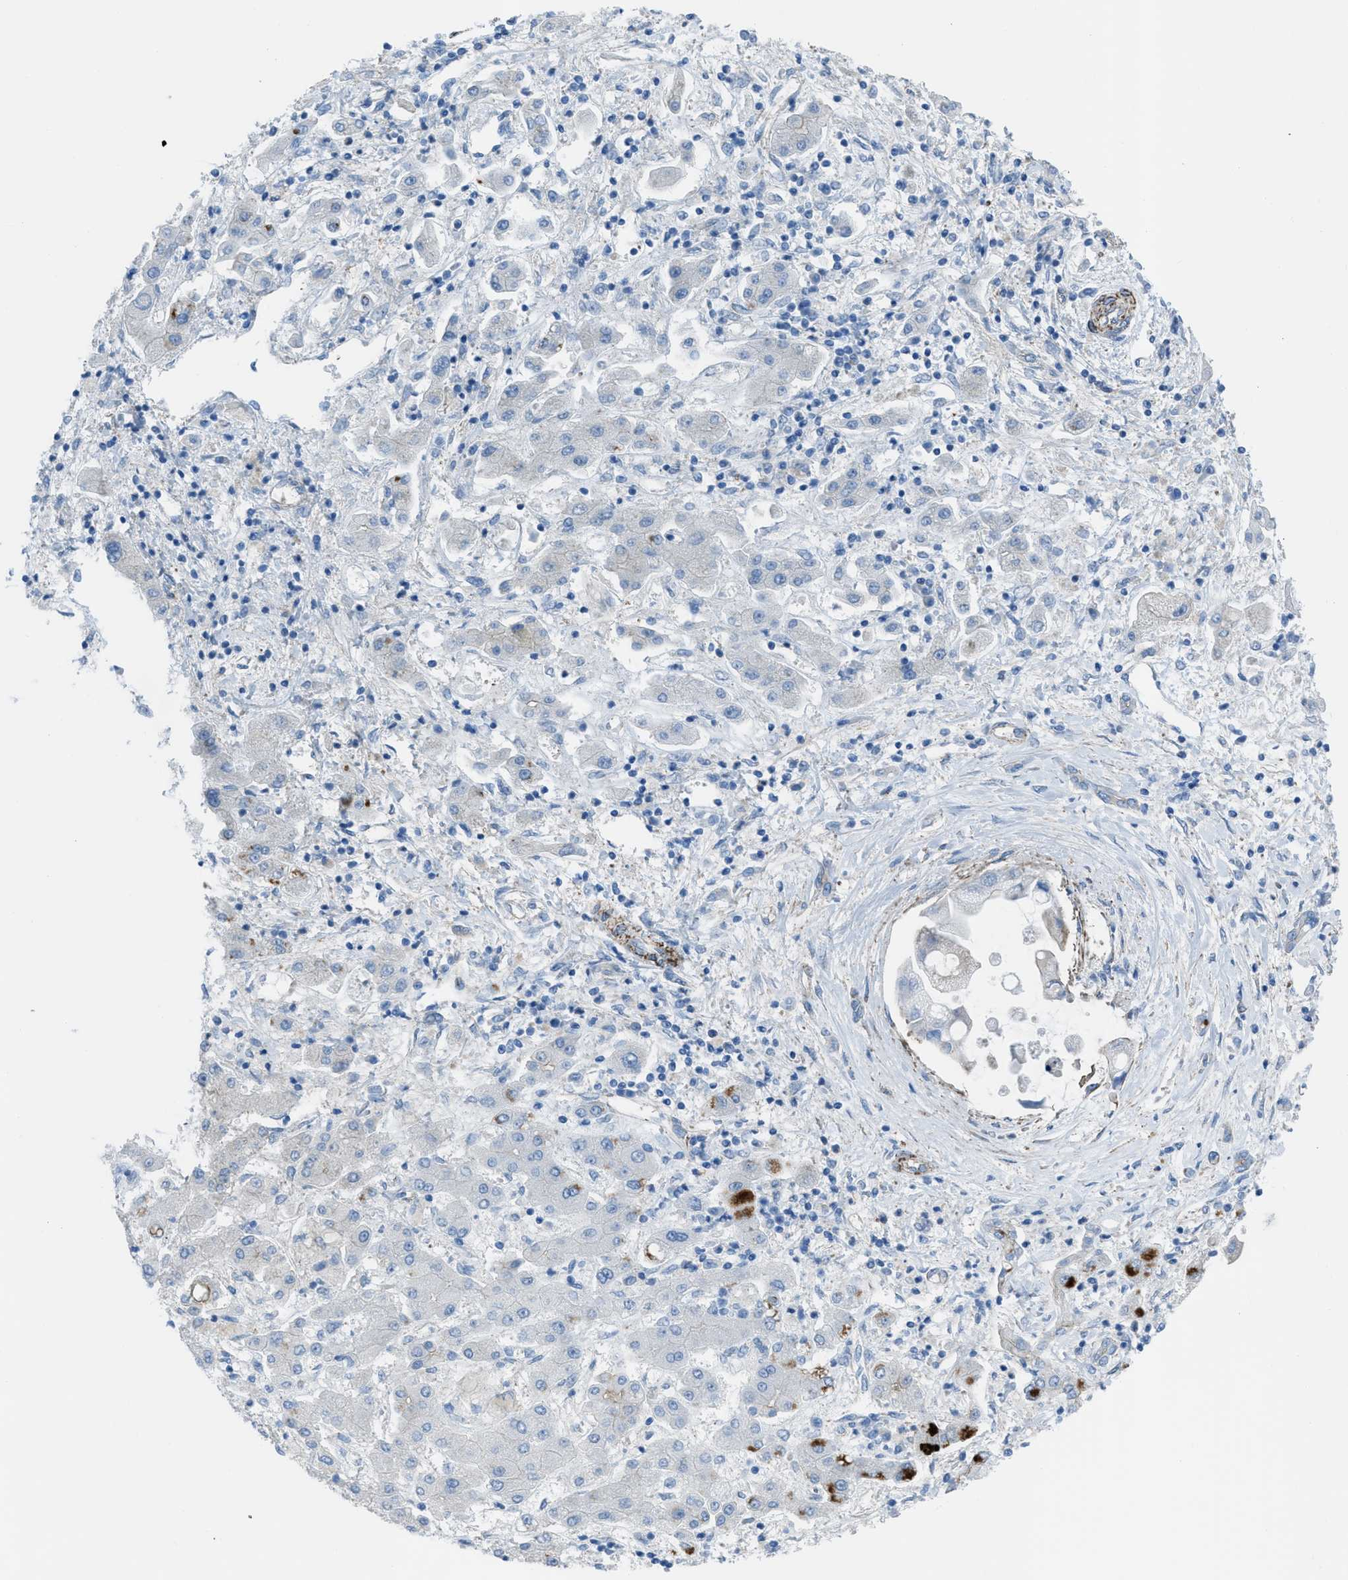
{"staining": {"intensity": "negative", "quantity": "none", "location": "none"}, "tissue": "liver cancer", "cell_type": "Tumor cells", "image_type": "cancer", "snomed": [{"axis": "morphology", "description": "Cholangiocarcinoma"}, {"axis": "topography", "description": "Liver"}], "caption": "An image of liver cholangiocarcinoma stained for a protein shows no brown staining in tumor cells.", "gene": "KCNH7", "patient": {"sex": "male", "age": 50}}